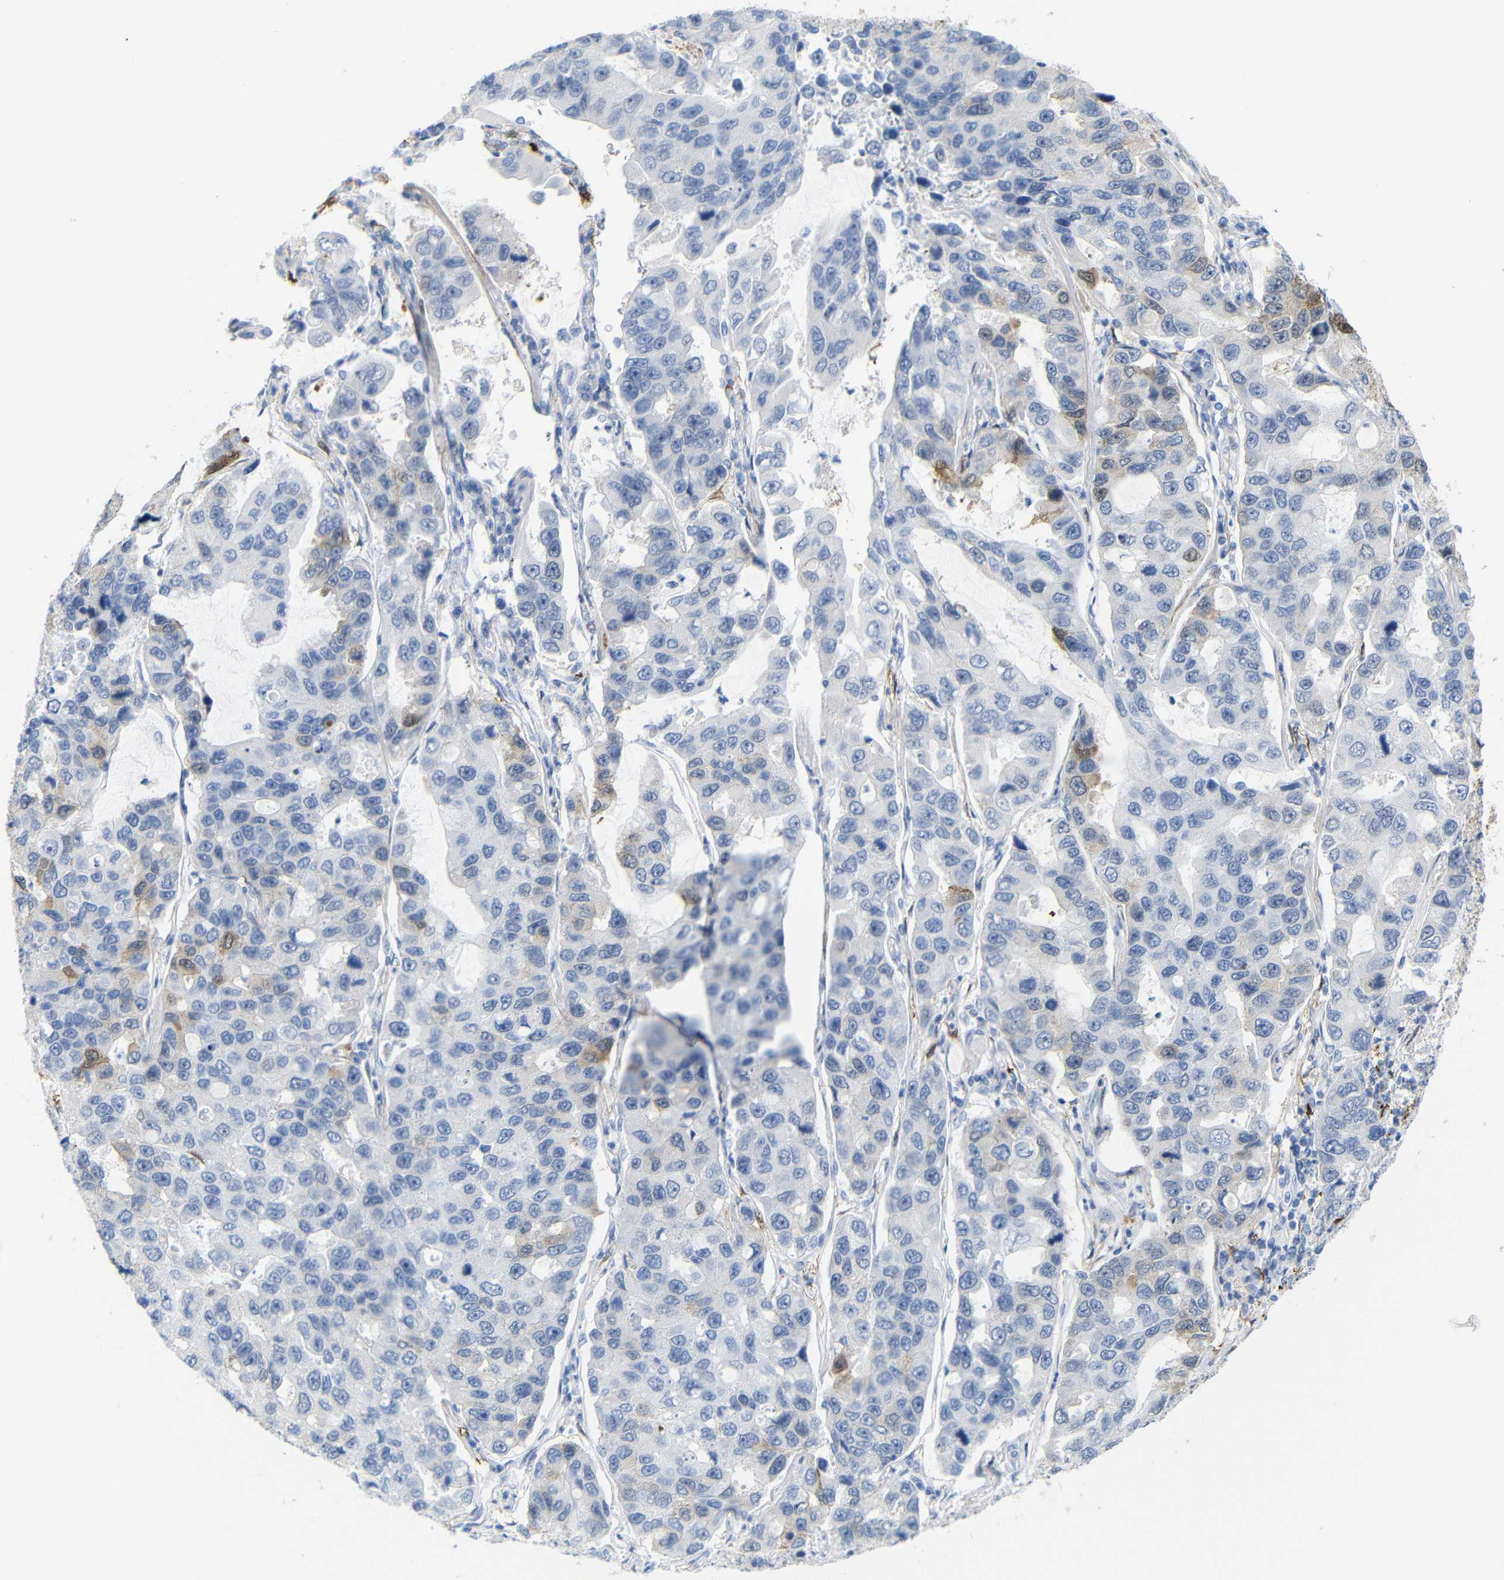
{"staining": {"intensity": "moderate", "quantity": "<25%", "location": "cytoplasmic/membranous"}, "tissue": "lung cancer", "cell_type": "Tumor cells", "image_type": "cancer", "snomed": [{"axis": "morphology", "description": "Adenocarcinoma, NOS"}, {"axis": "topography", "description": "Lung"}], "caption": "This photomicrograph shows adenocarcinoma (lung) stained with immunohistochemistry (IHC) to label a protein in brown. The cytoplasmic/membranous of tumor cells show moderate positivity for the protein. Nuclei are counter-stained blue.", "gene": "MT1A", "patient": {"sex": "male", "age": 64}}